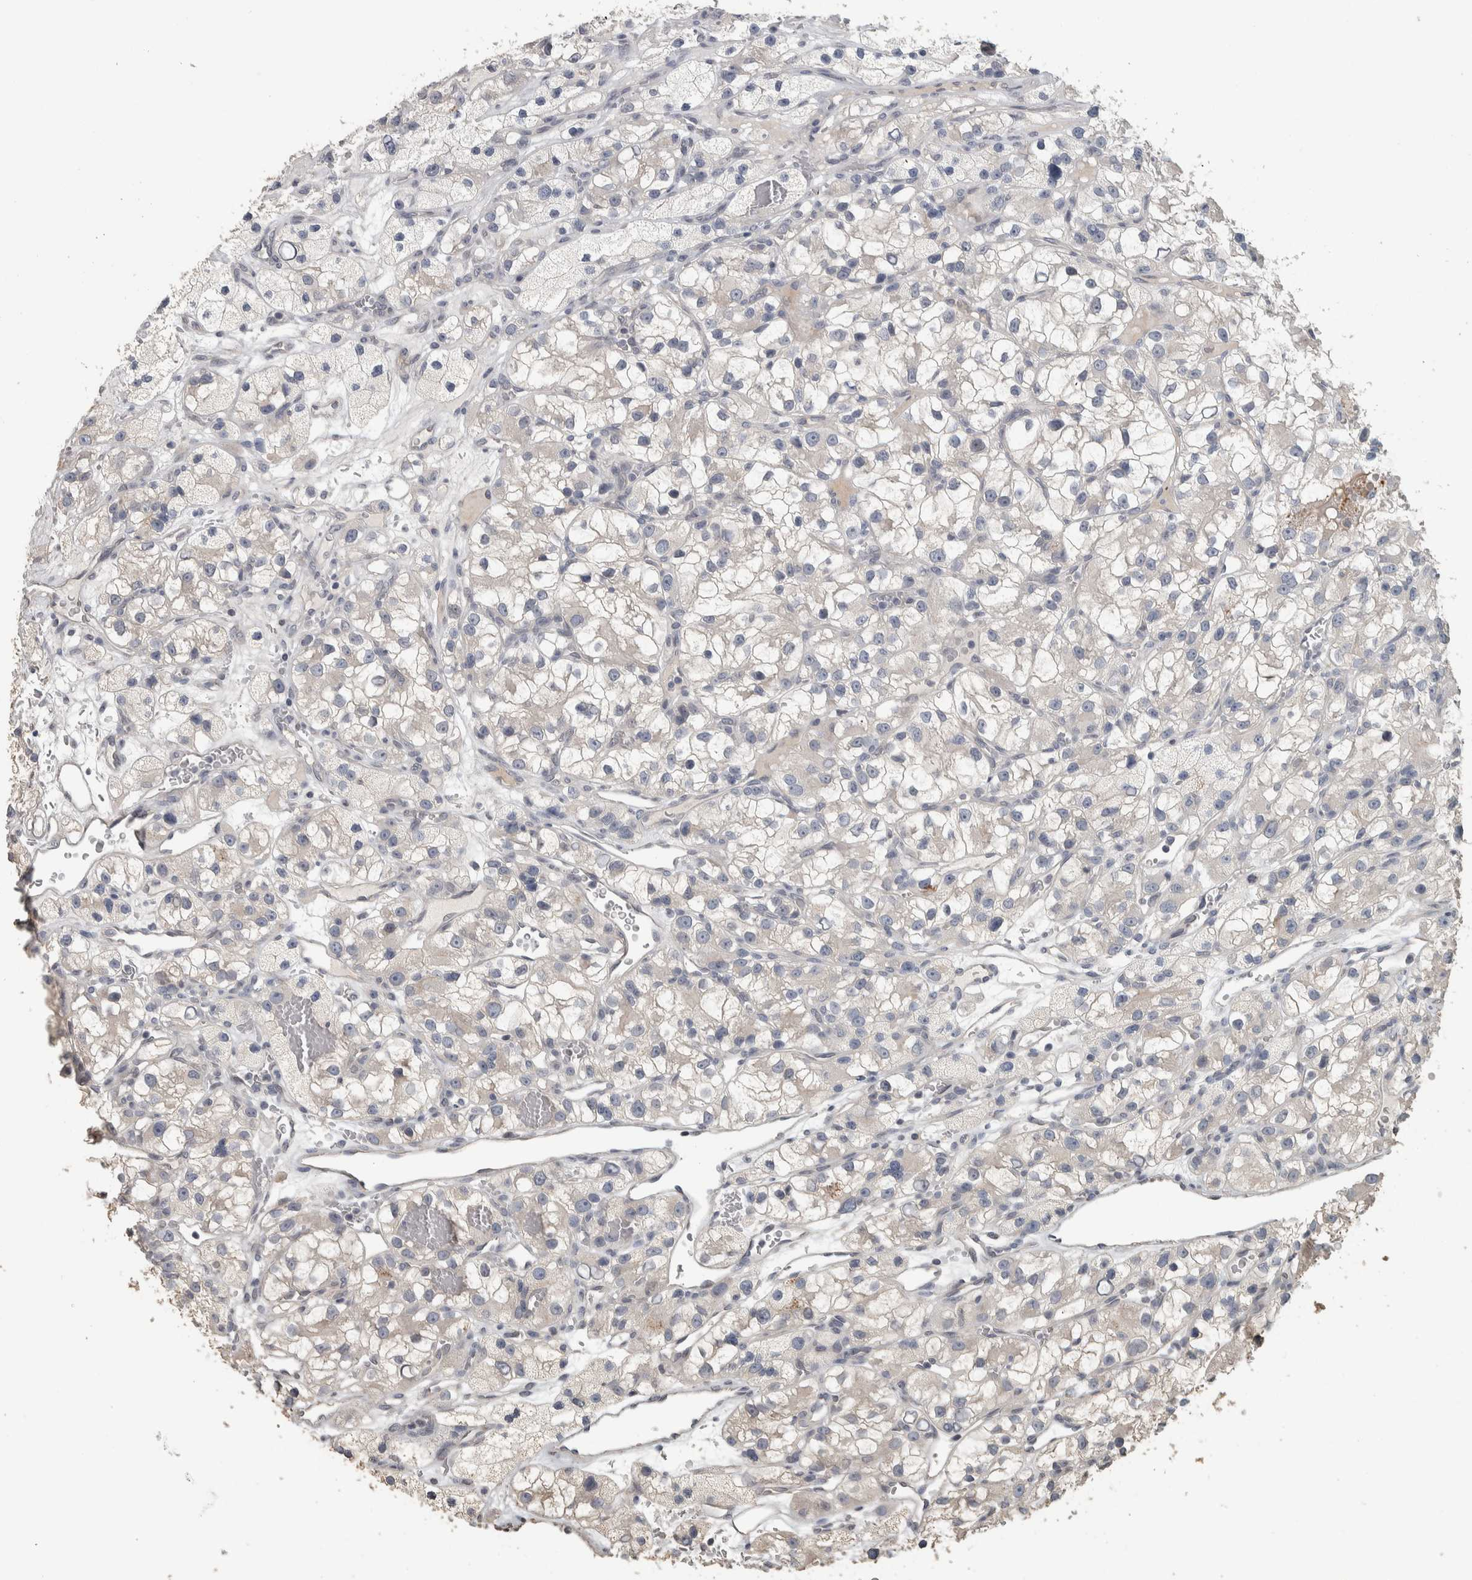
{"staining": {"intensity": "weak", "quantity": "<25%", "location": "cytoplasmic/membranous"}, "tissue": "renal cancer", "cell_type": "Tumor cells", "image_type": "cancer", "snomed": [{"axis": "morphology", "description": "Adenocarcinoma, NOS"}, {"axis": "topography", "description": "Kidney"}], "caption": "Micrograph shows no significant protein staining in tumor cells of renal cancer.", "gene": "NECAB1", "patient": {"sex": "female", "age": 57}}